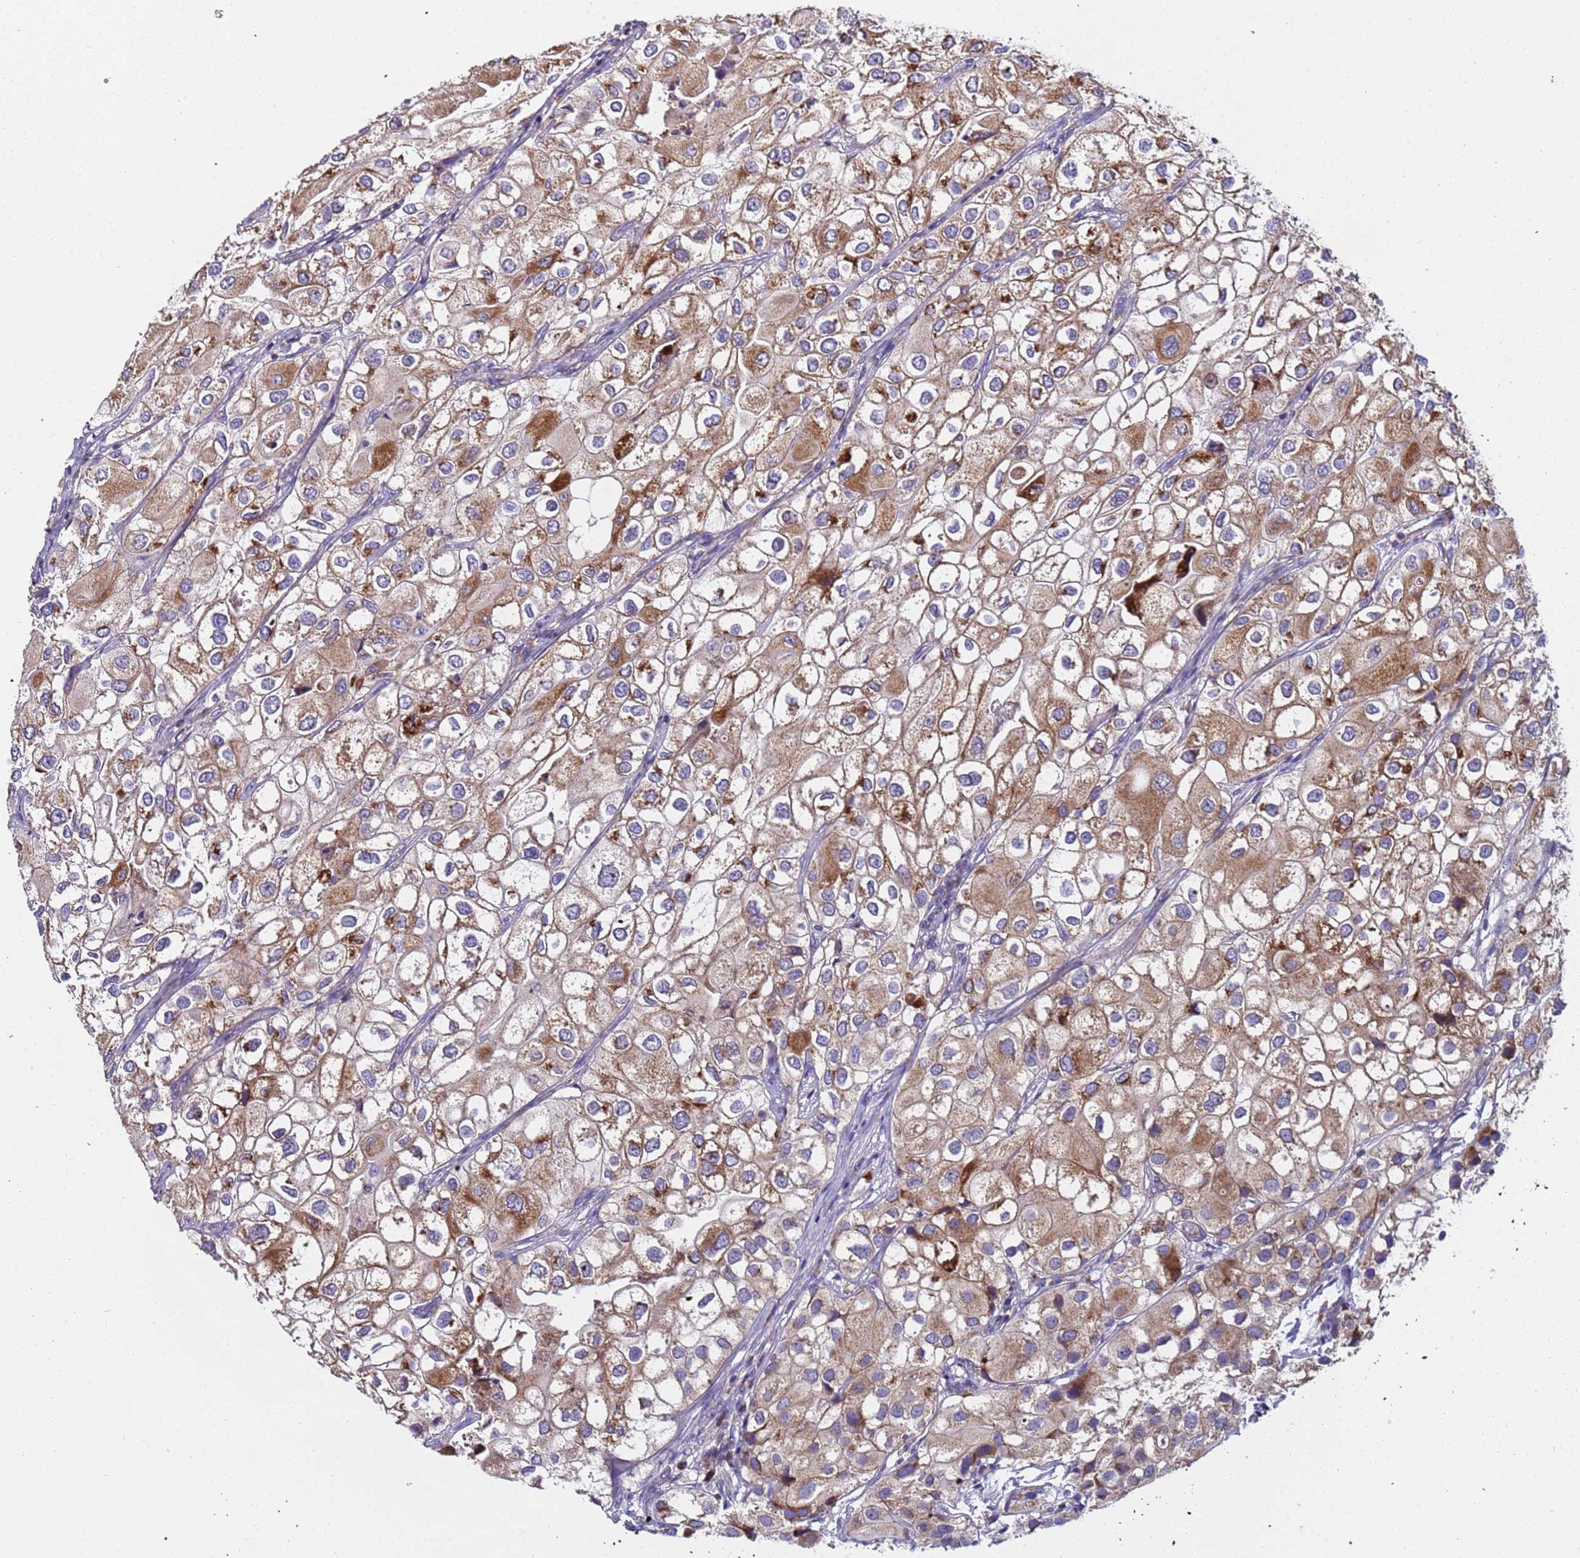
{"staining": {"intensity": "moderate", "quantity": ">75%", "location": "cytoplasmic/membranous"}, "tissue": "urothelial cancer", "cell_type": "Tumor cells", "image_type": "cancer", "snomed": [{"axis": "morphology", "description": "Urothelial carcinoma, High grade"}, {"axis": "topography", "description": "Urinary bladder"}], "caption": "Moderate cytoplasmic/membranous staining for a protein is identified in approximately >75% of tumor cells of urothelial cancer using IHC.", "gene": "TMEM126A", "patient": {"sex": "male", "age": 64}}